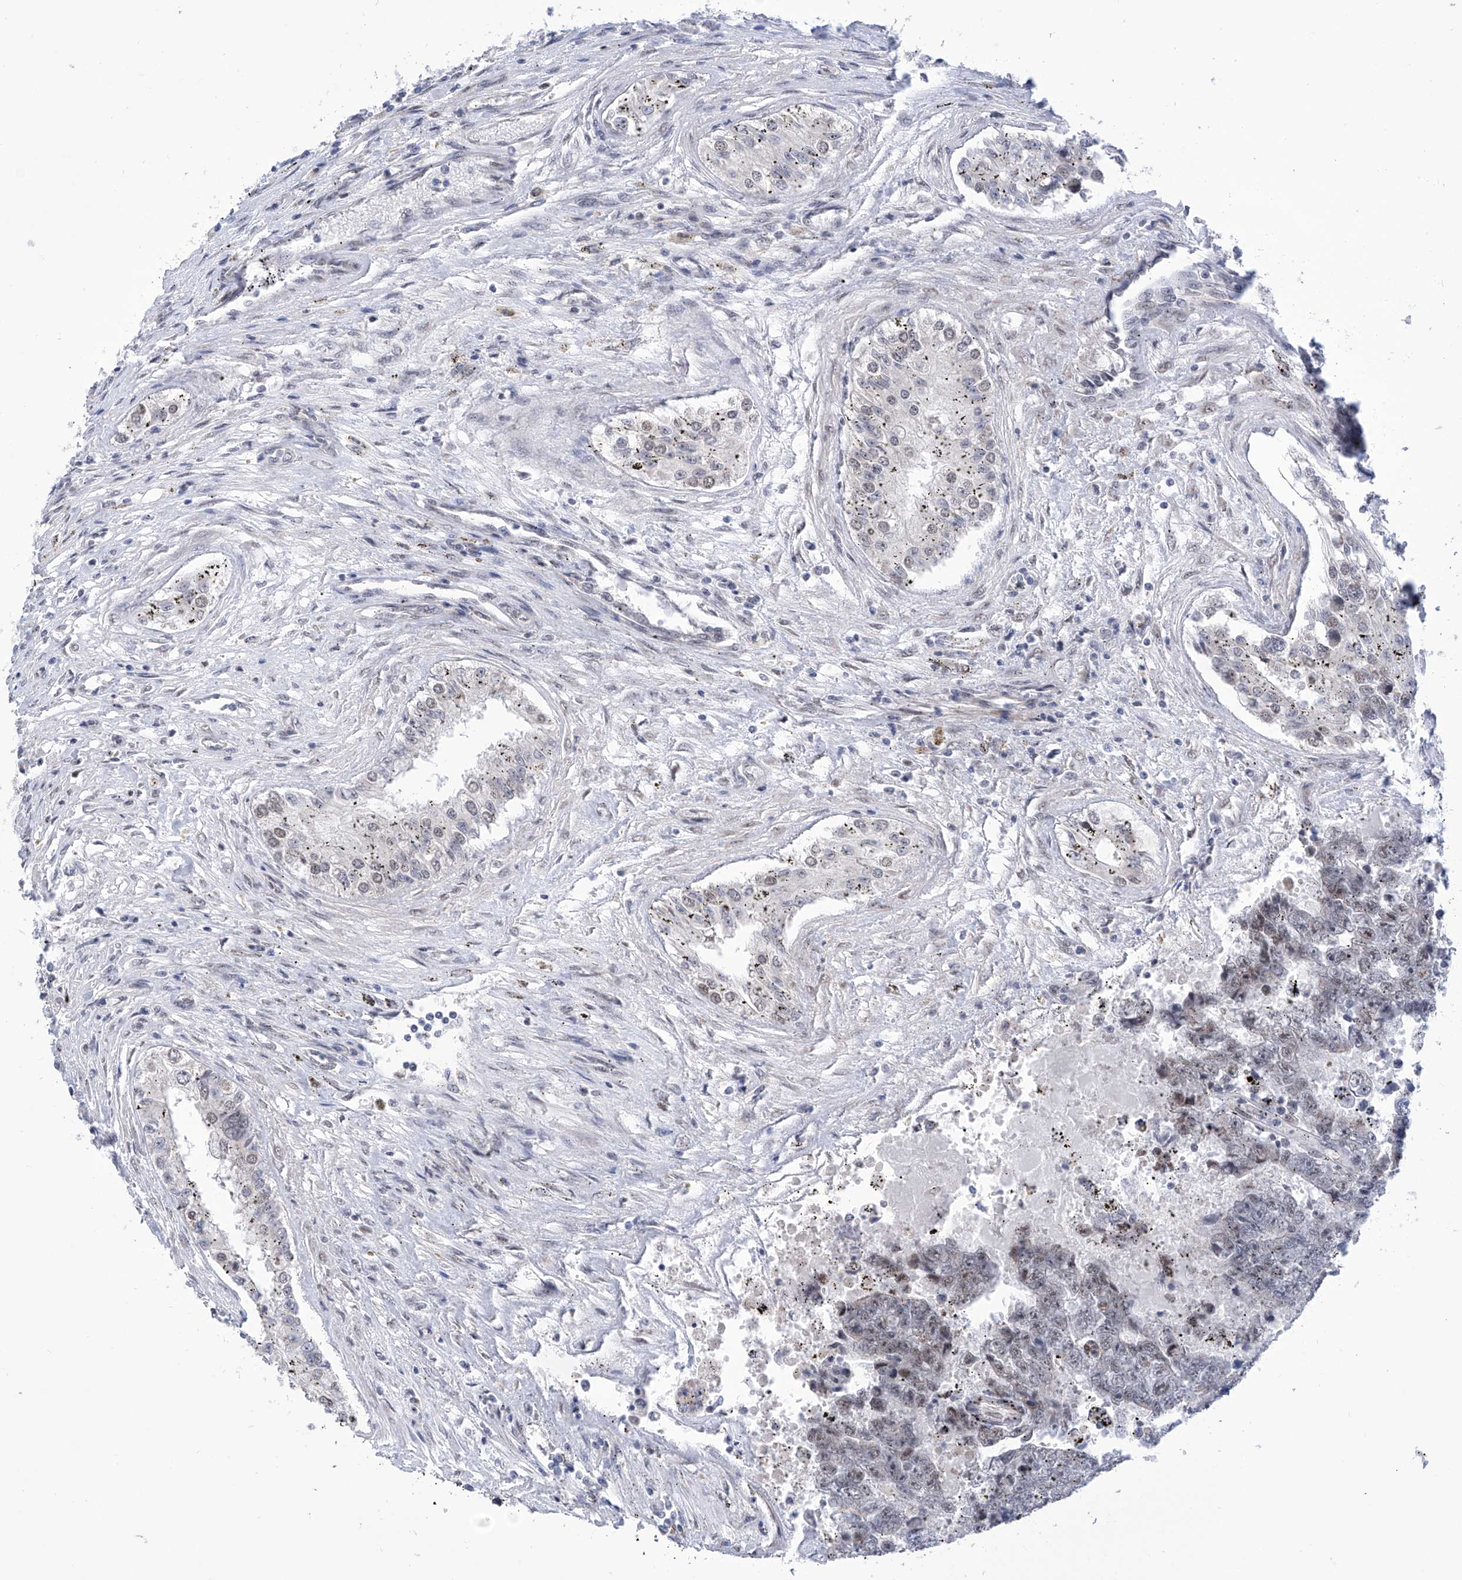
{"staining": {"intensity": "weak", "quantity": "25%-75%", "location": "nuclear"}, "tissue": "testis cancer", "cell_type": "Tumor cells", "image_type": "cancer", "snomed": [{"axis": "morphology", "description": "Carcinoma, Embryonal, NOS"}, {"axis": "topography", "description": "Testis"}], "caption": "IHC image of neoplastic tissue: embryonal carcinoma (testis) stained using IHC exhibits low levels of weak protein expression localized specifically in the nuclear of tumor cells, appearing as a nuclear brown color.", "gene": "SART1", "patient": {"sex": "male", "age": 25}}